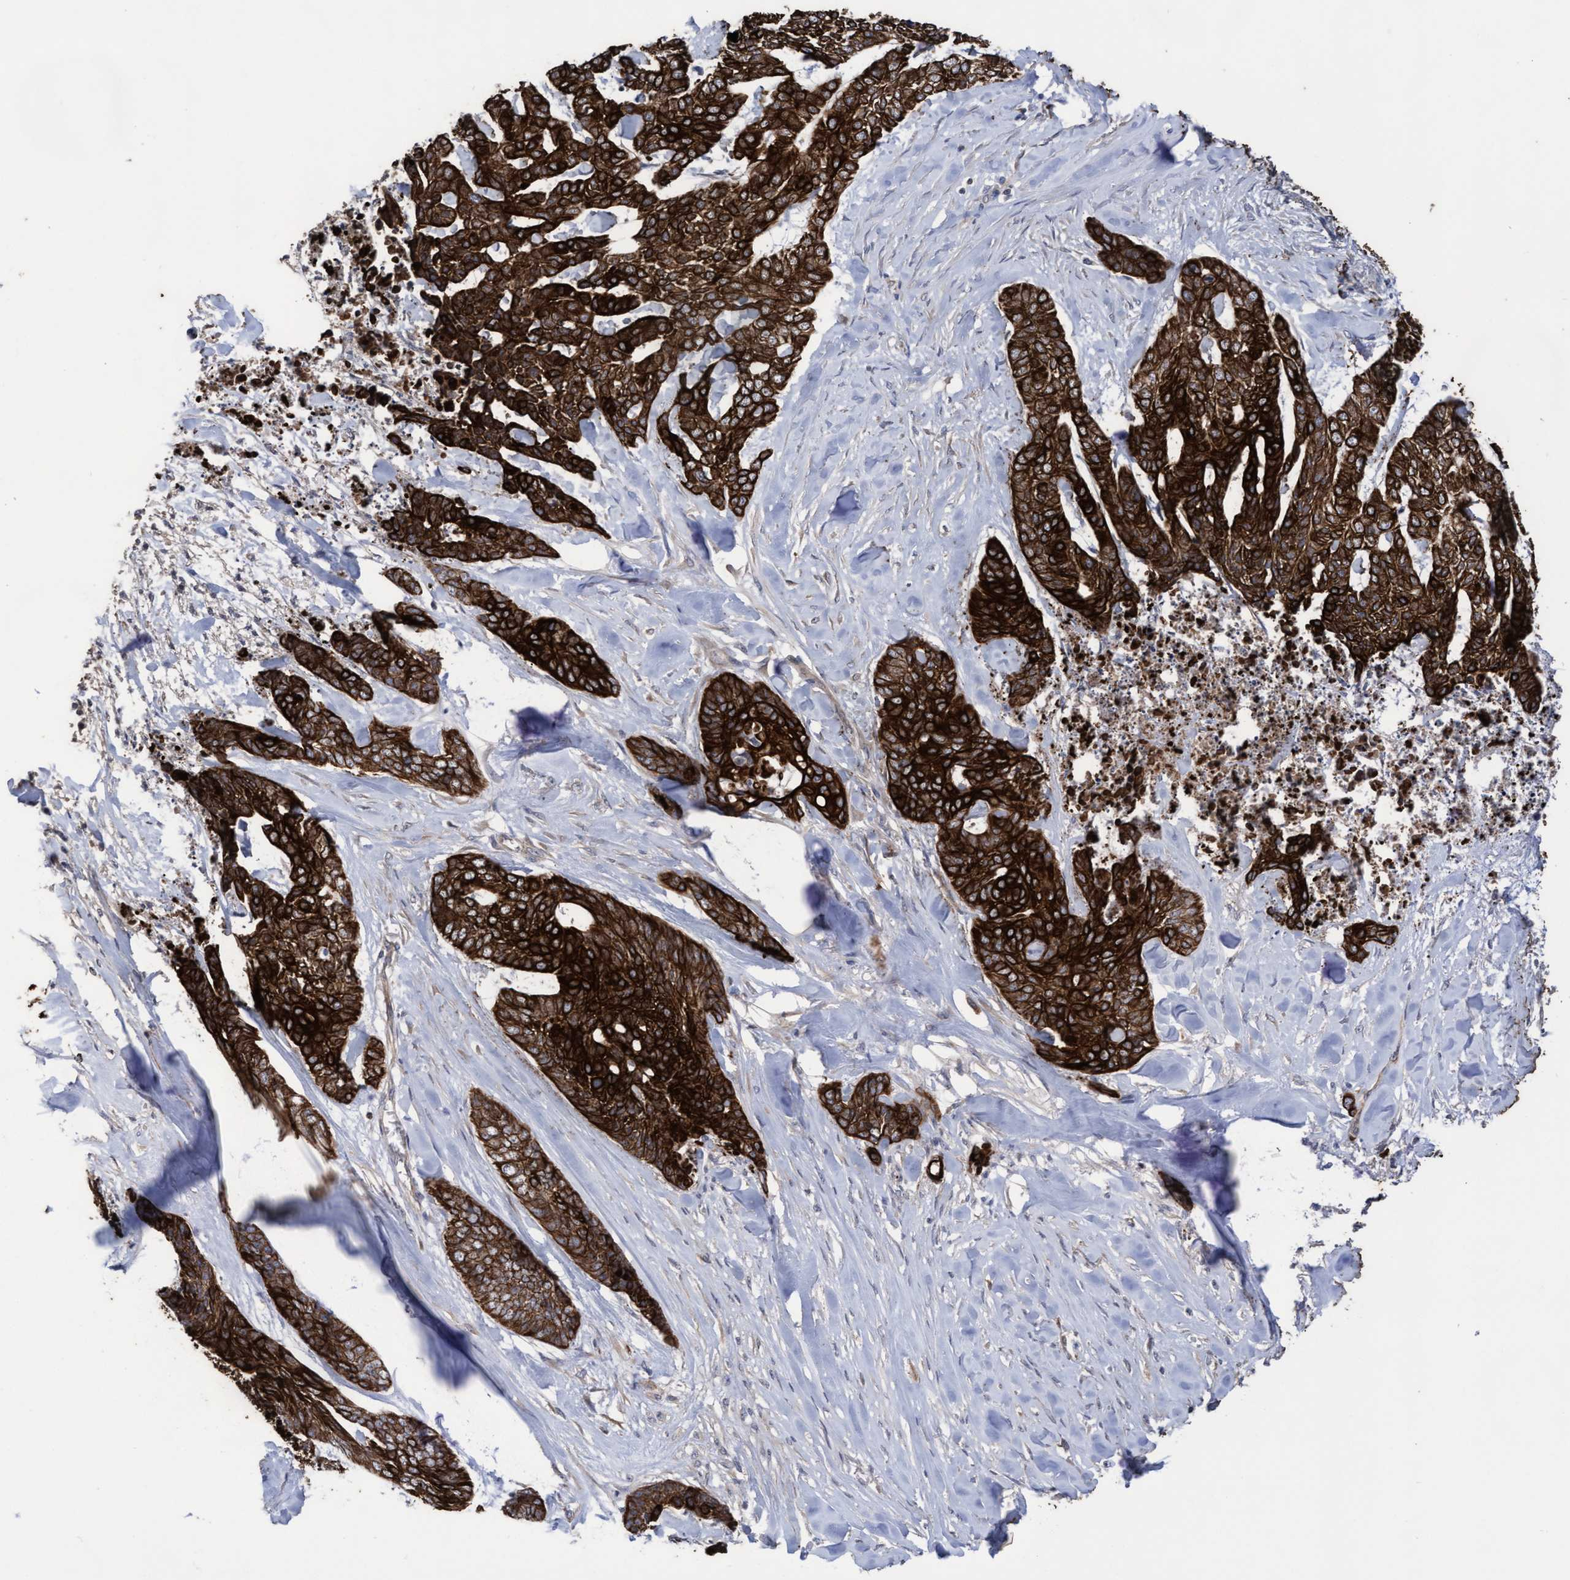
{"staining": {"intensity": "strong", "quantity": ">75%", "location": "cytoplasmic/membranous"}, "tissue": "skin cancer", "cell_type": "Tumor cells", "image_type": "cancer", "snomed": [{"axis": "morphology", "description": "Basal cell carcinoma"}, {"axis": "topography", "description": "Skin"}], "caption": "Strong cytoplasmic/membranous positivity for a protein is appreciated in approximately >75% of tumor cells of basal cell carcinoma (skin) using immunohistochemistry (IHC).", "gene": "KRT24", "patient": {"sex": "female", "age": 64}}